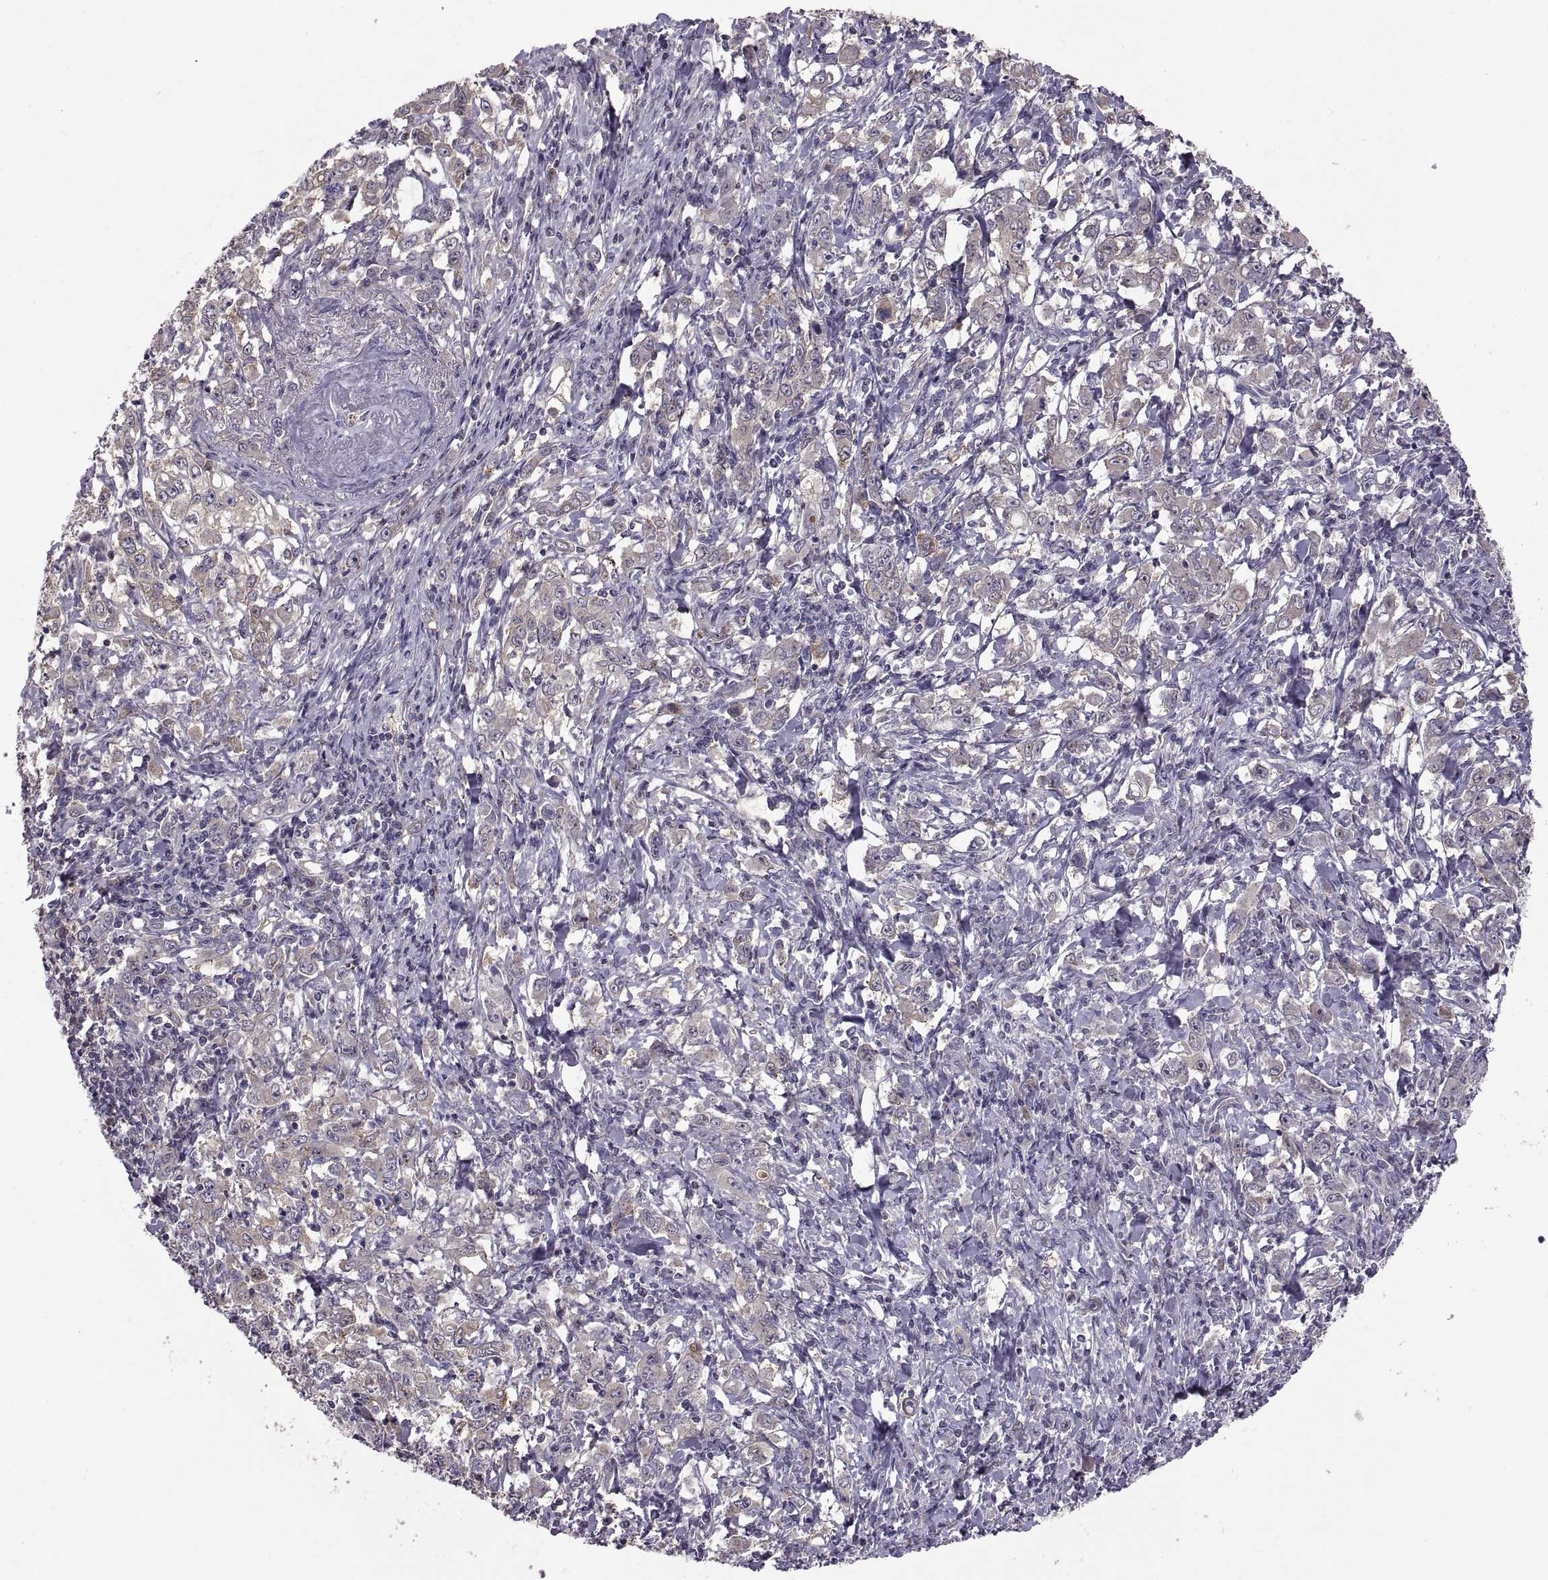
{"staining": {"intensity": "negative", "quantity": "none", "location": "none"}, "tissue": "stomach cancer", "cell_type": "Tumor cells", "image_type": "cancer", "snomed": [{"axis": "morphology", "description": "Adenocarcinoma, NOS"}, {"axis": "topography", "description": "Stomach, lower"}], "caption": "Immunohistochemical staining of stomach adenocarcinoma exhibits no significant positivity in tumor cells.", "gene": "NMNAT2", "patient": {"sex": "female", "age": 72}}